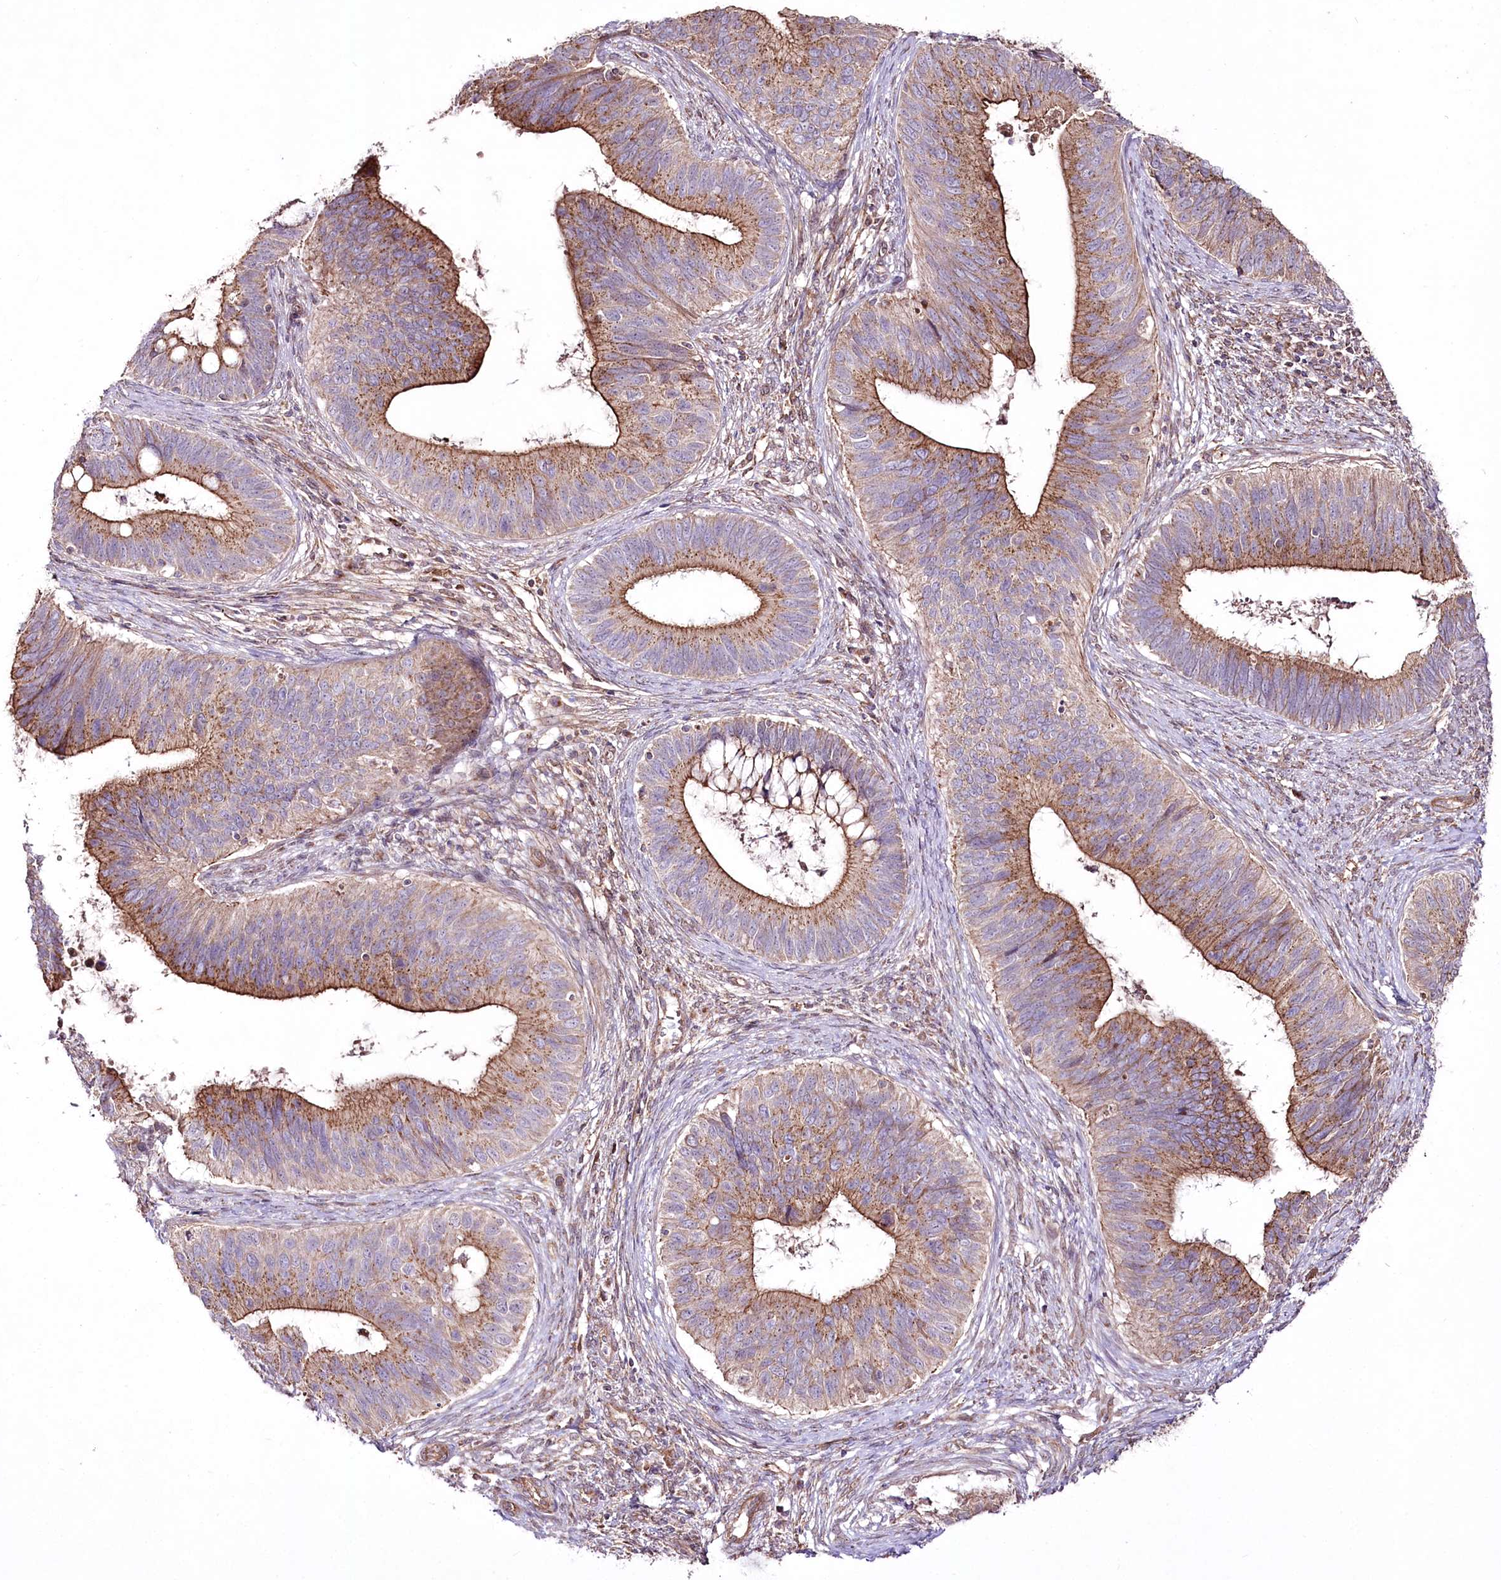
{"staining": {"intensity": "moderate", "quantity": "25%-75%", "location": "cytoplasmic/membranous"}, "tissue": "cervical cancer", "cell_type": "Tumor cells", "image_type": "cancer", "snomed": [{"axis": "morphology", "description": "Adenocarcinoma, NOS"}, {"axis": "topography", "description": "Cervix"}], "caption": "An image of human cervical cancer (adenocarcinoma) stained for a protein shows moderate cytoplasmic/membranous brown staining in tumor cells.", "gene": "REXO2", "patient": {"sex": "female", "age": 42}}